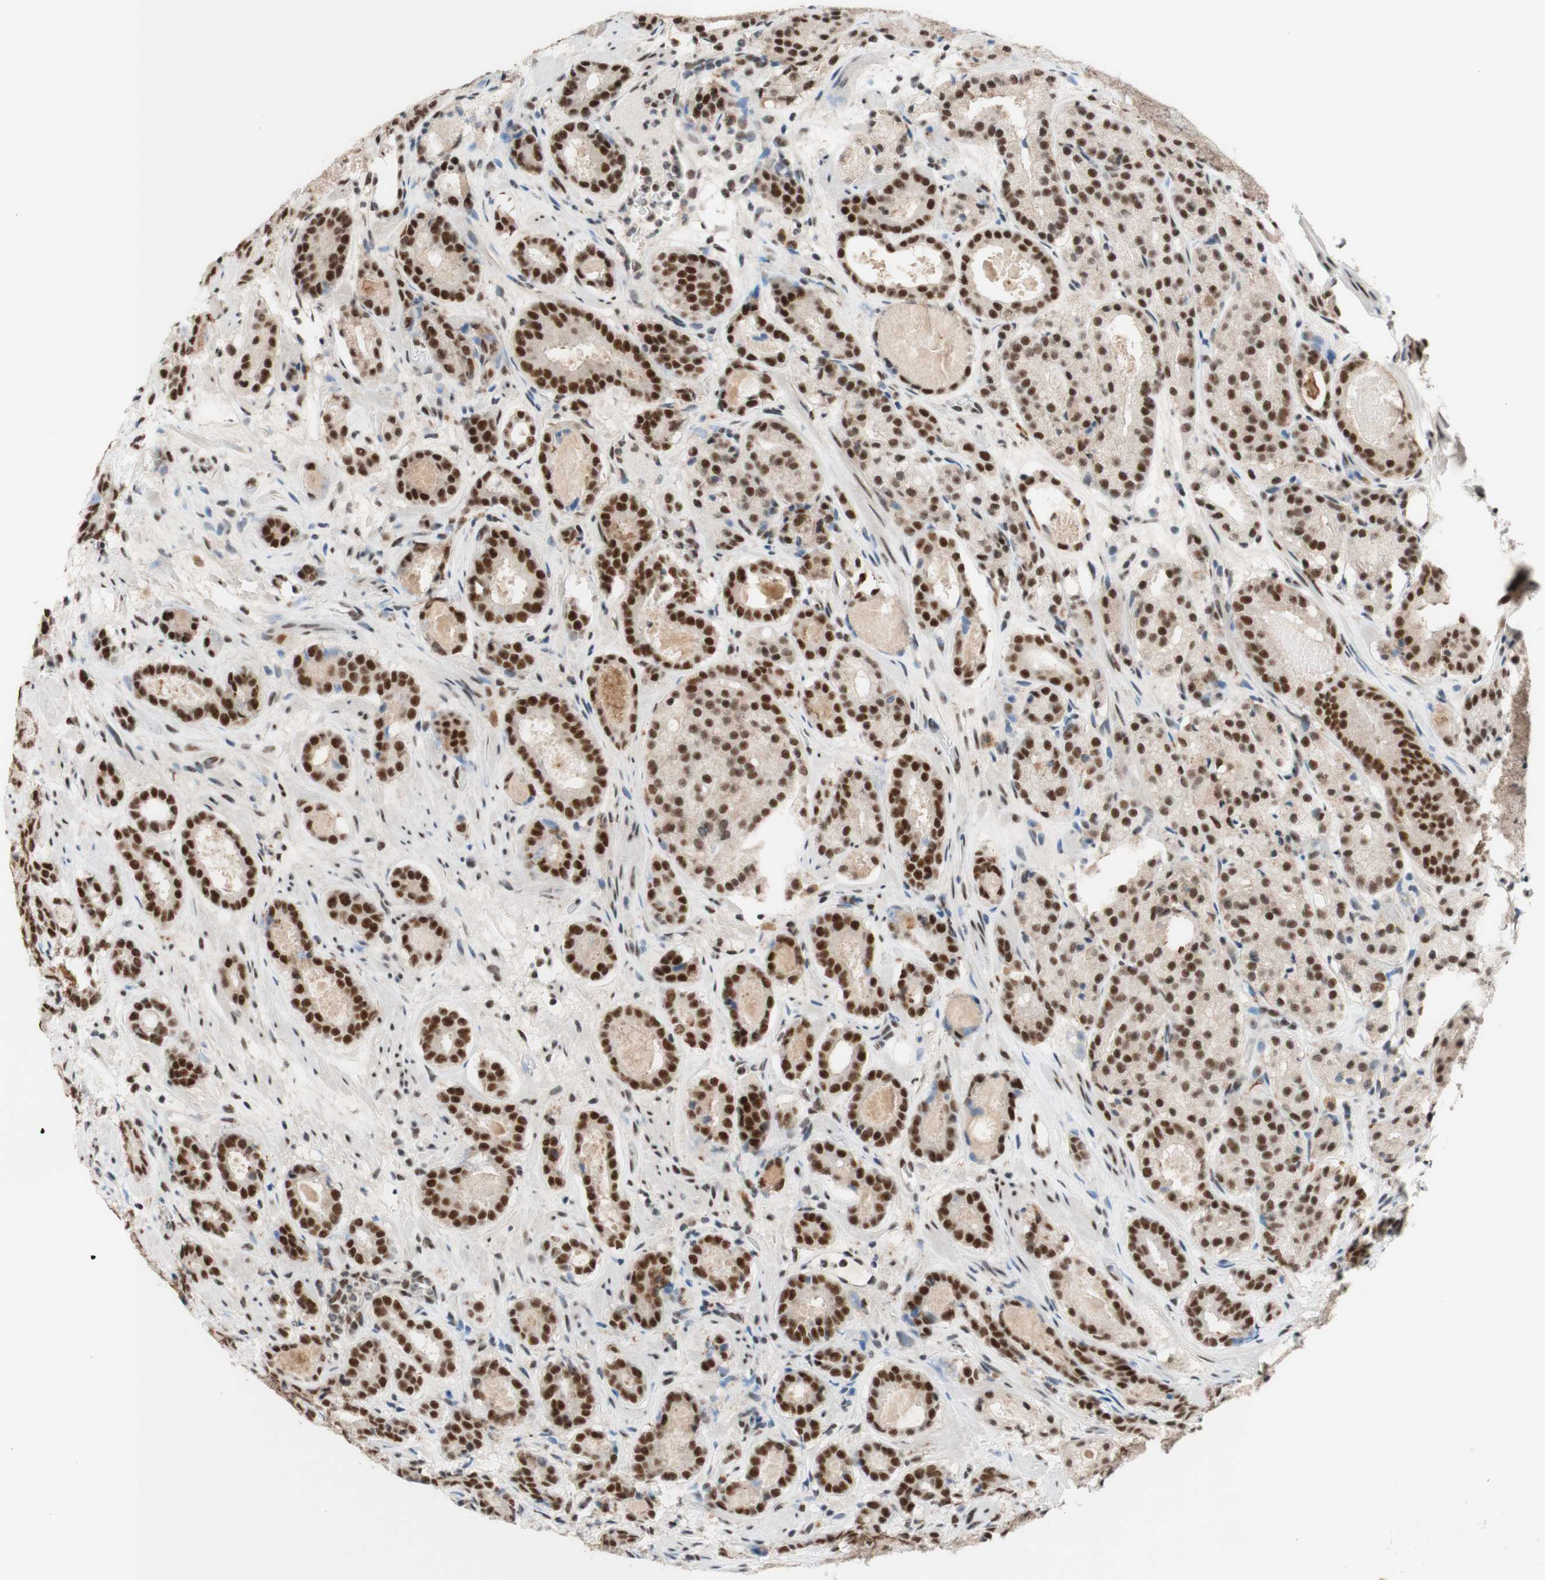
{"staining": {"intensity": "strong", "quantity": ">75%", "location": "nuclear"}, "tissue": "prostate cancer", "cell_type": "Tumor cells", "image_type": "cancer", "snomed": [{"axis": "morphology", "description": "Adenocarcinoma, Low grade"}, {"axis": "topography", "description": "Prostate"}], "caption": "Immunohistochemistry (IHC) of prostate cancer exhibits high levels of strong nuclear expression in approximately >75% of tumor cells.", "gene": "PRPF19", "patient": {"sex": "male", "age": 69}}